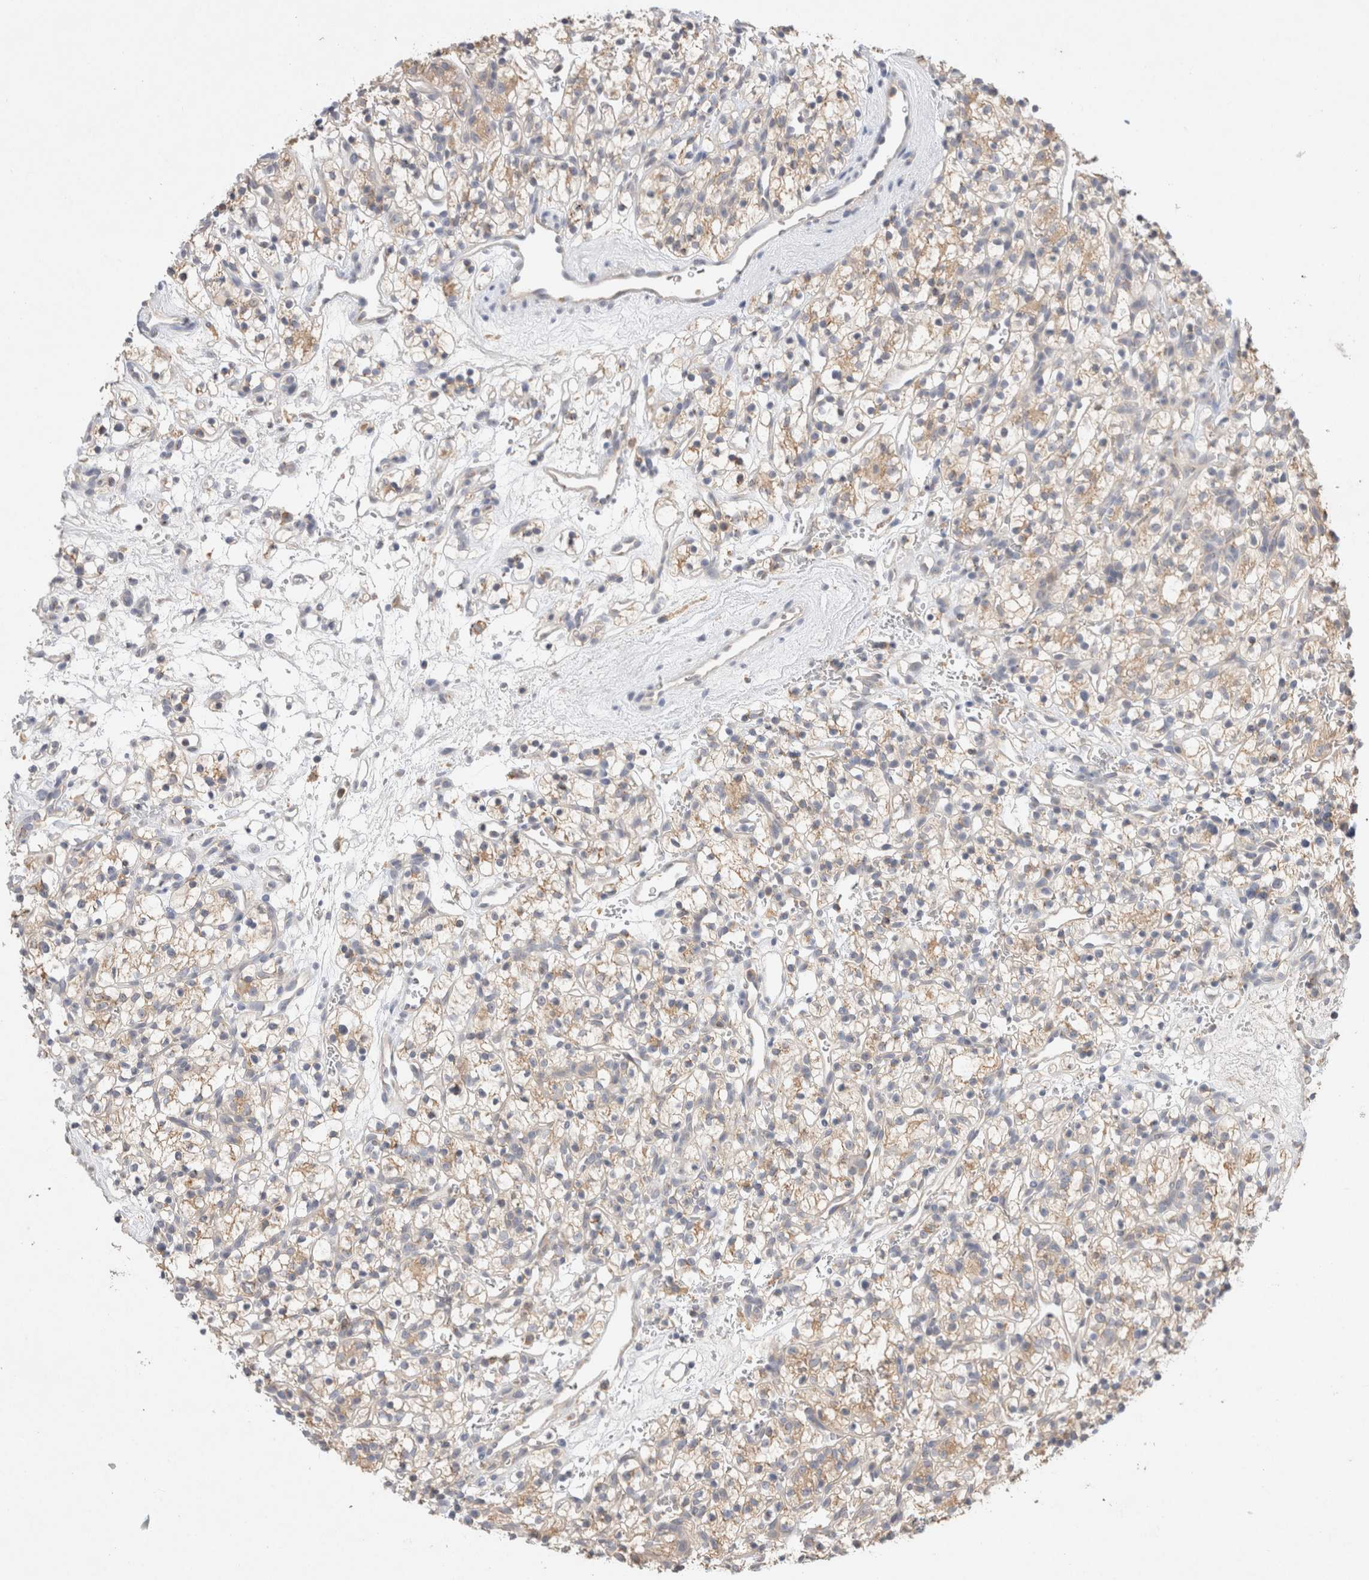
{"staining": {"intensity": "weak", "quantity": ">75%", "location": "cytoplasmic/membranous"}, "tissue": "renal cancer", "cell_type": "Tumor cells", "image_type": "cancer", "snomed": [{"axis": "morphology", "description": "Adenocarcinoma, NOS"}, {"axis": "topography", "description": "Kidney"}], "caption": "Protein expression analysis of adenocarcinoma (renal) demonstrates weak cytoplasmic/membranous positivity in approximately >75% of tumor cells. (brown staining indicates protein expression, while blue staining denotes nuclei).", "gene": "GAS1", "patient": {"sex": "female", "age": 57}}